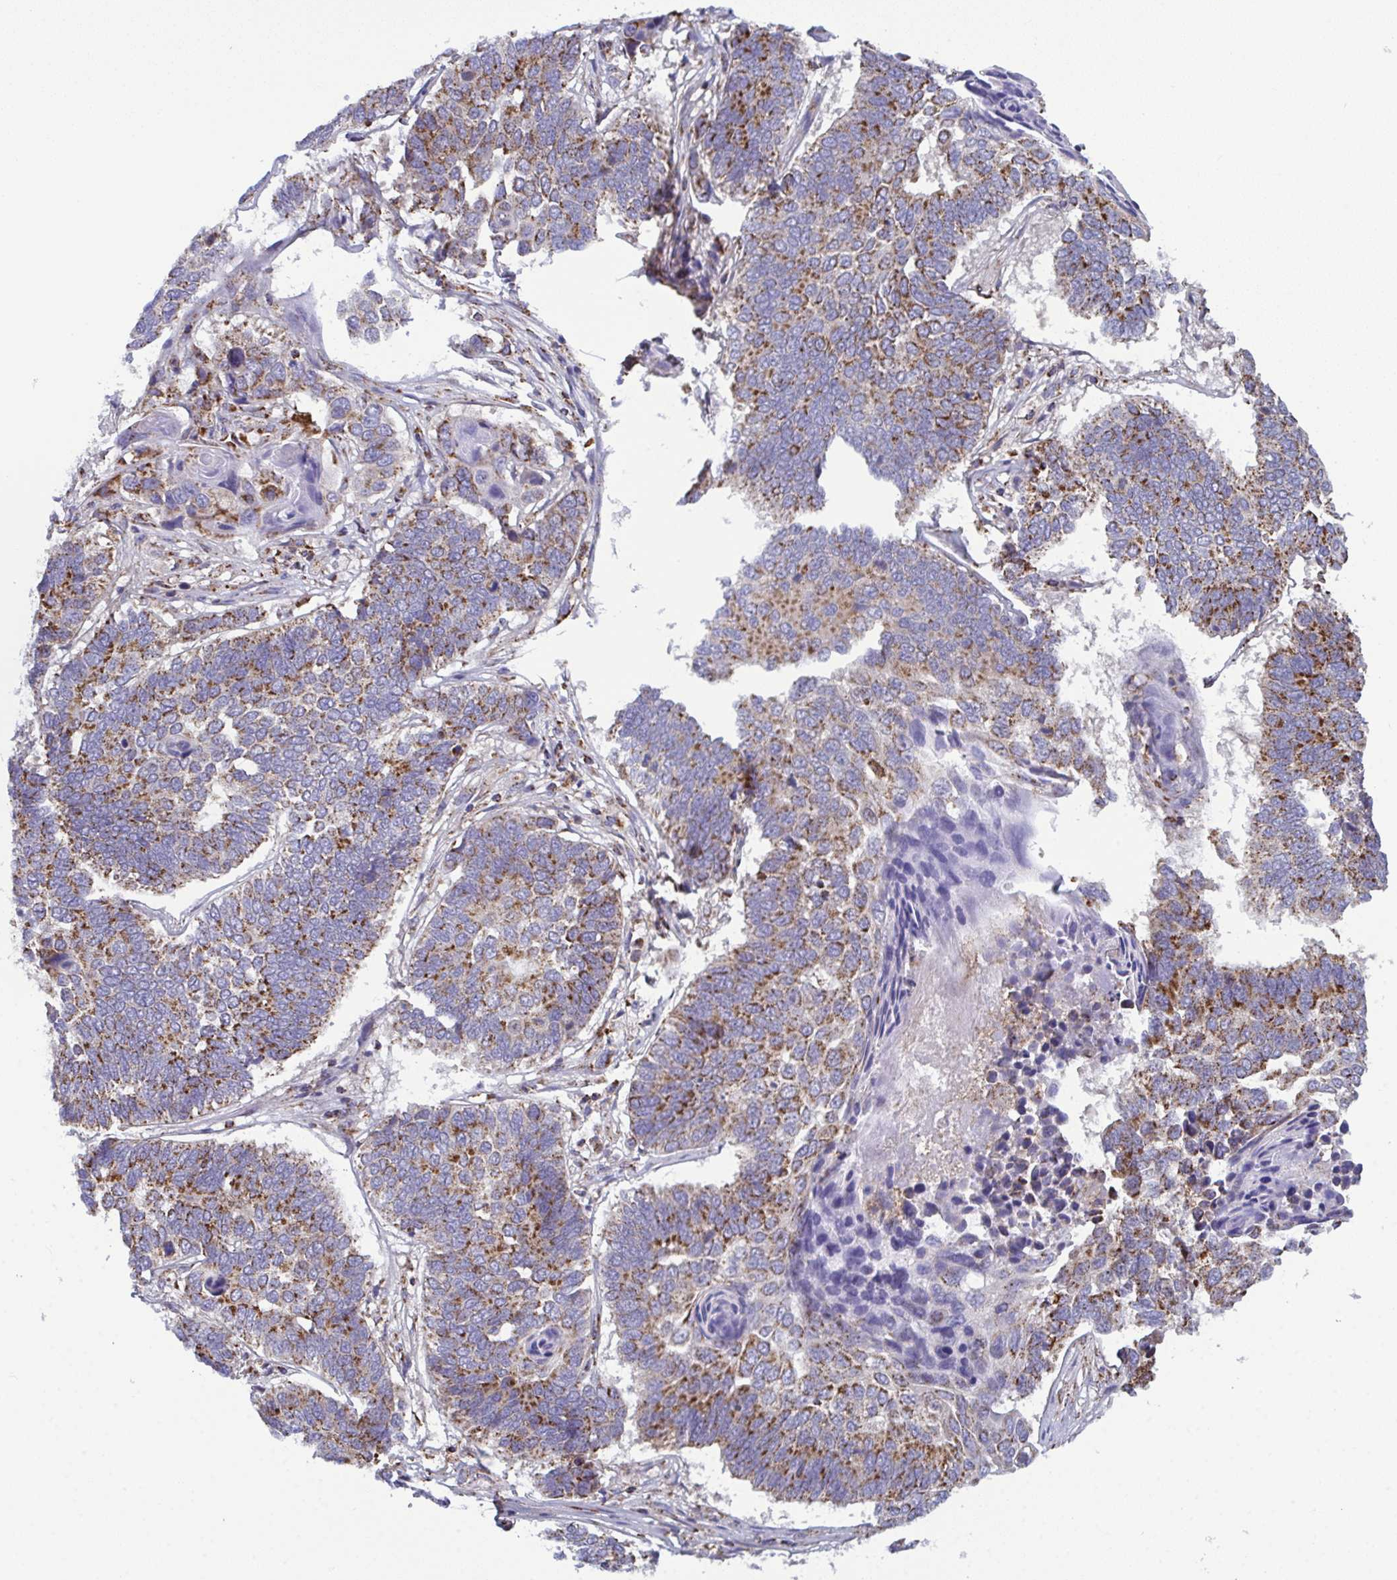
{"staining": {"intensity": "moderate", "quantity": ">75%", "location": "cytoplasmic/membranous"}, "tissue": "lung cancer", "cell_type": "Tumor cells", "image_type": "cancer", "snomed": [{"axis": "morphology", "description": "Squamous cell carcinoma, NOS"}, {"axis": "topography", "description": "Lung"}], "caption": "Immunohistochemistry (DAB (3,3'-diaminobenzidine)) staining of human squamous cell carcinoma (lung) demonstrates moderate cytoplasmic/membranous protein staining in about >75% of tumor cells.", "gene": "CSDE1", "patient": {"sex": "male", "age": 73}}